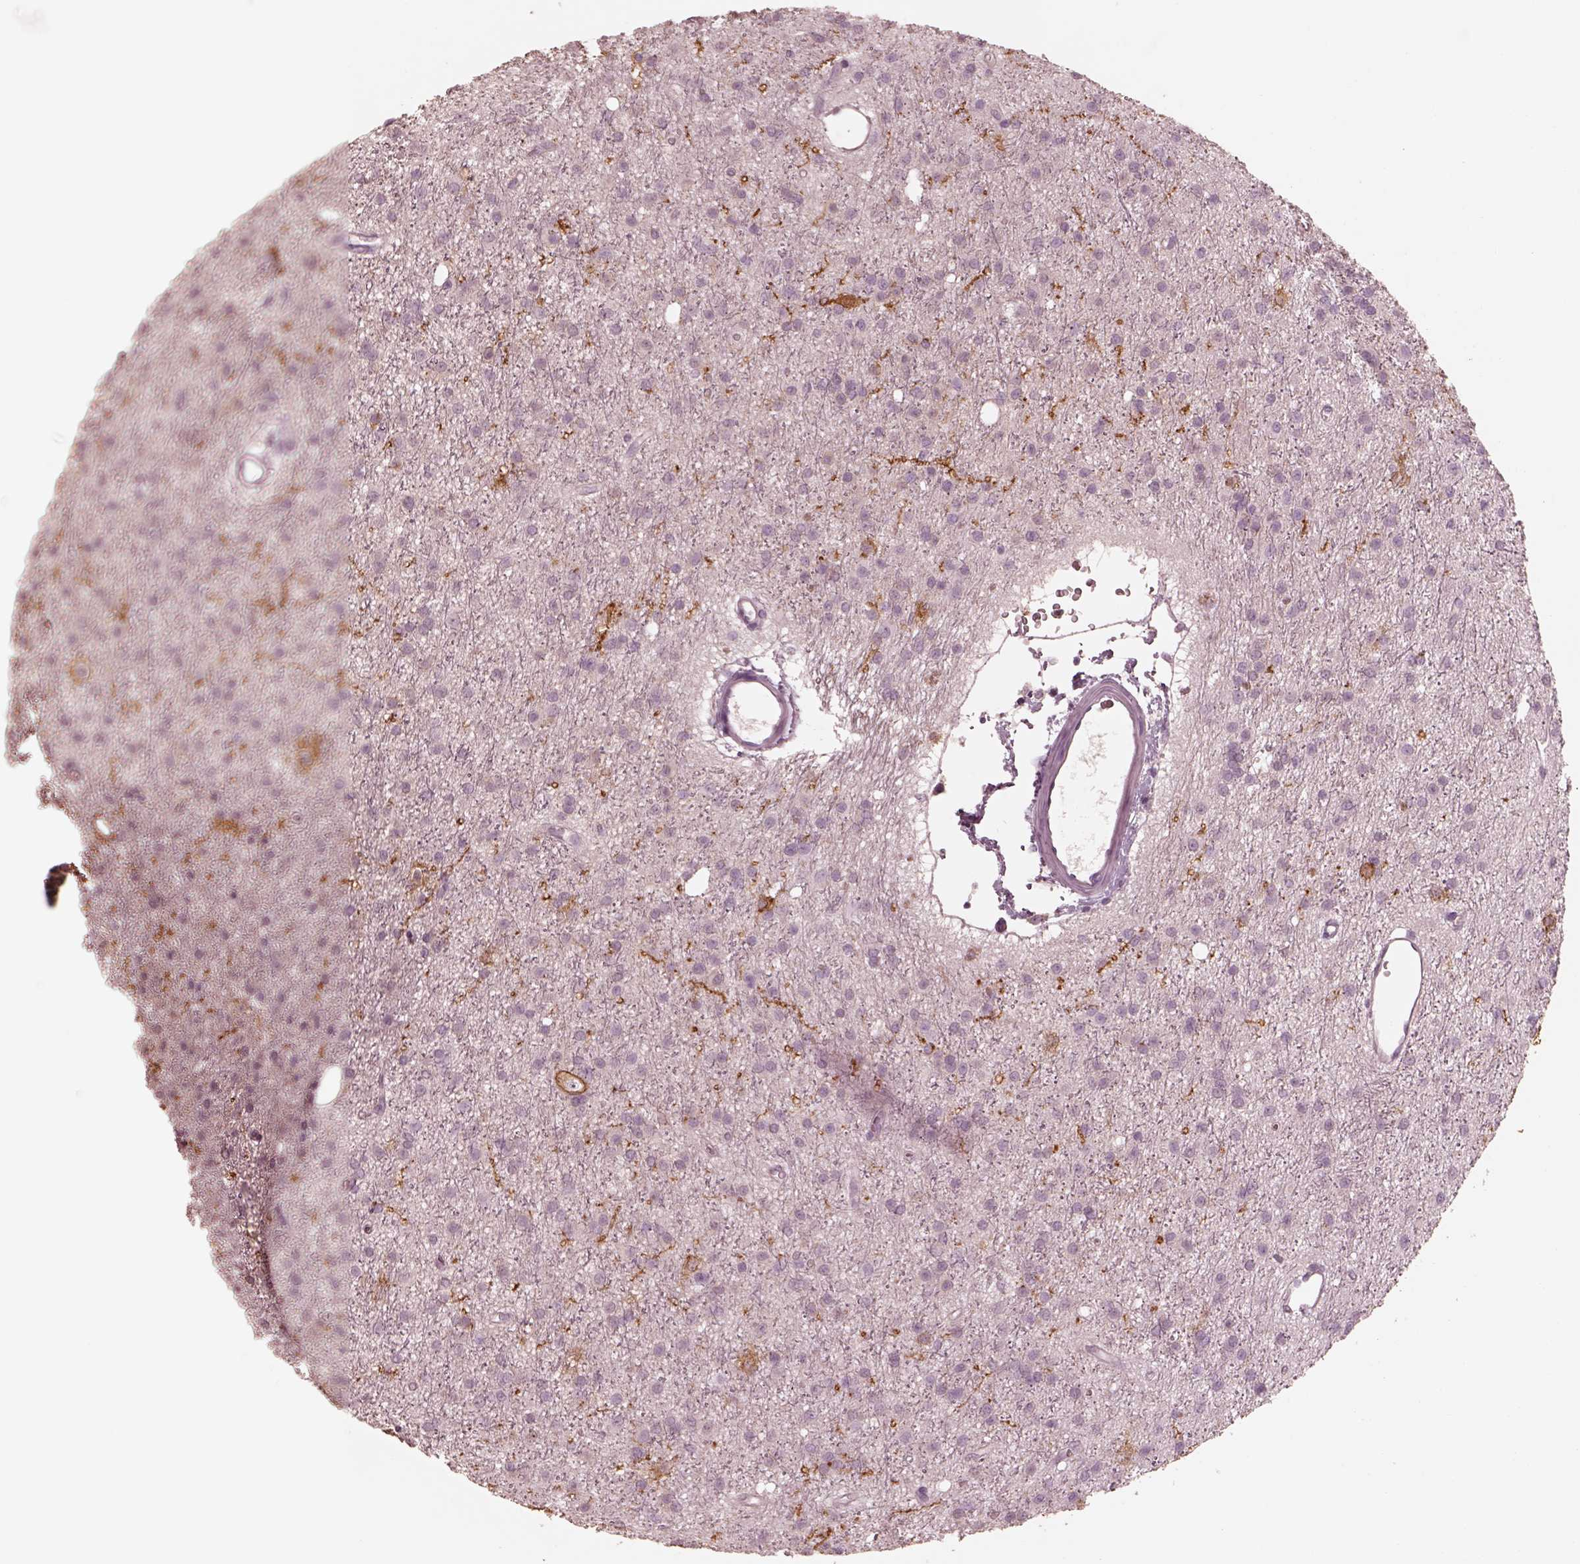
{"staining": {"intensity": "negative", "quantity": "none", "location": "none"}, "tissue": "glioma", "cell_type": "Tumor cells", "image_type": "cancer", "snomed": [{"axis": "morphology", "description": "Glioma, malignant, Low grade"}, {"axis": "topography", "description": "Brain"}], "caption": "There is no significant expression in tumor cells of malignant glioma (low-grade).", "gene": "GPRIN1", "patient": {"sex": "male", "age": 27}}